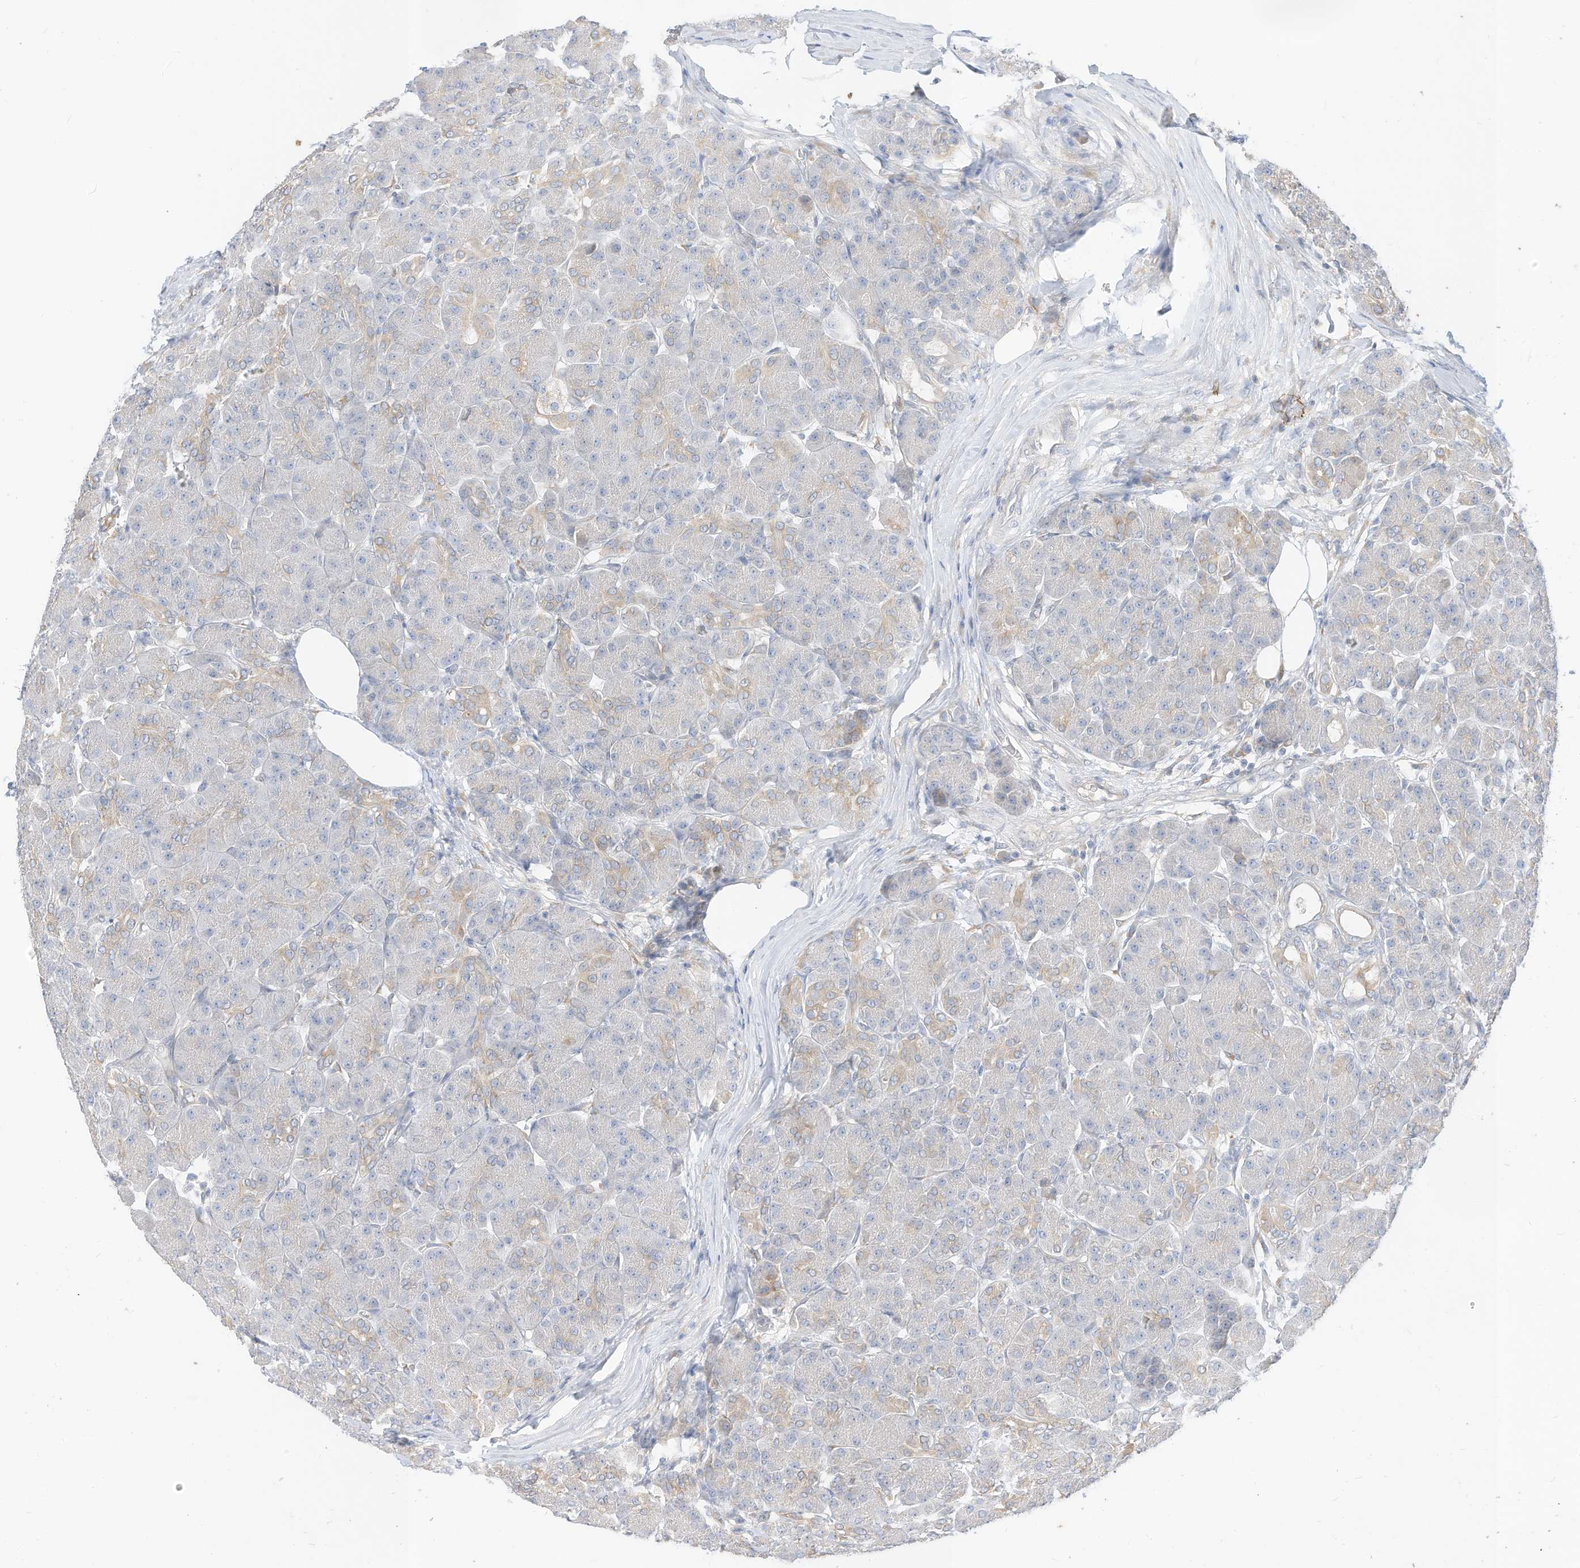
{"staining": {"intensity": "weak", "quantity": "<25%", "location": "cytoplasmic/membranous"}, "tissue": "pancreas", "cell_type": "Exocrine glandular cells", "image_type": "normal", "snomed": [{"axis": "morphology", "description": "Normal tissue, NOS"}, {"axis": "topography", "description": "Pancreas"}], "caption": "High magnification brightfield microscopy of benign pancreas stained with DAB (3,3'-diaminobenzidine) (brown) and counterstained with hematoxylin (blue): exocrine glandular cells show no significant staining. (IHC, brightfield microscopy, high magnification).", "gene": "RASA2", "patient": {"sex": "male", "age": 63}}